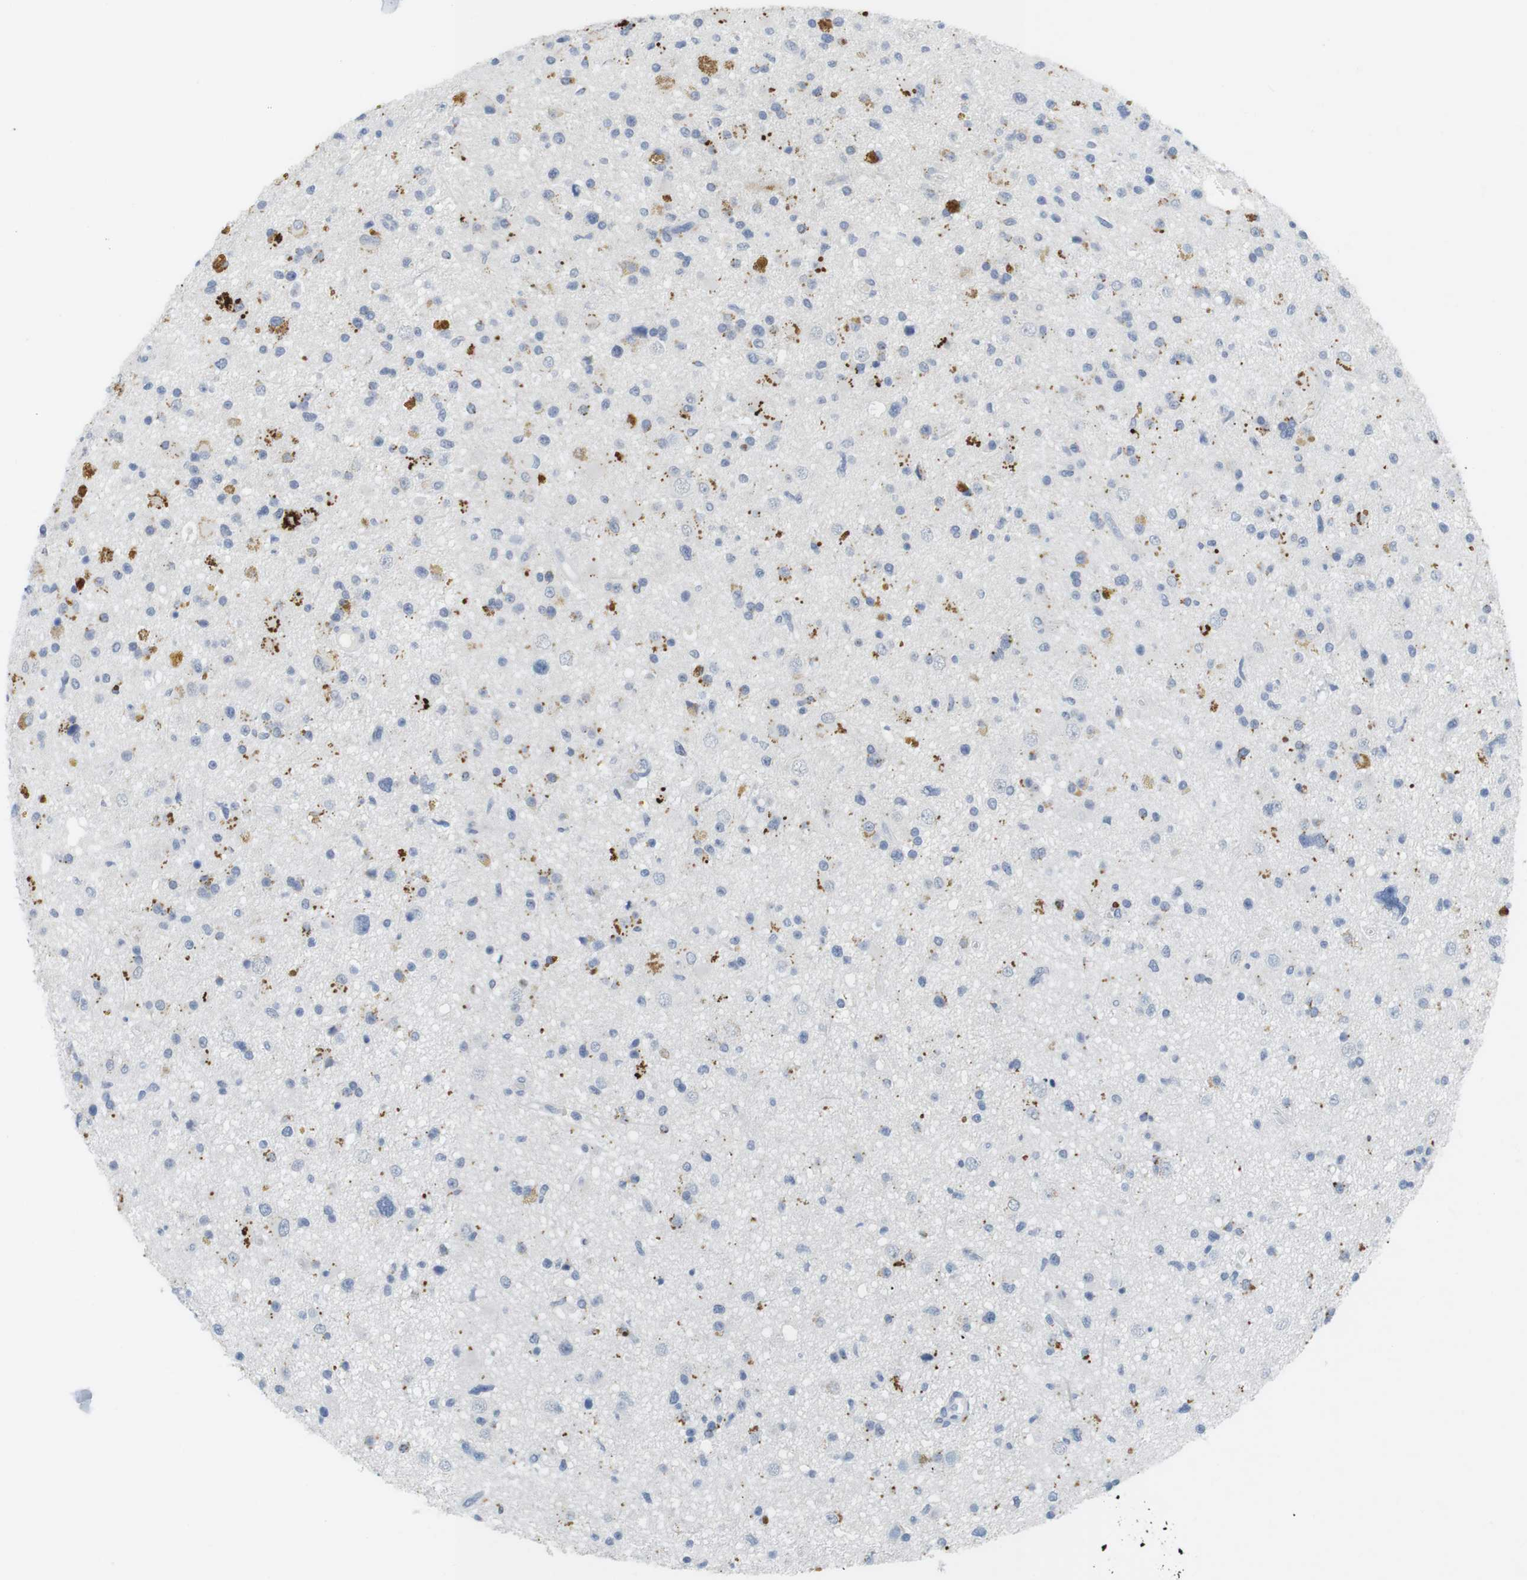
{"staining": {"intensity": "moderate", "quantity": "<25%", "location": "cytoplasmic/membranous"}, "tissue": "glioma", "cell_type": "Tumor cells", "image_type": "cancer", "snomed": [{"axis": "morphology", "description": "Glioma, malignant, High grade"}, {"axis": "topography", "description": "Brain"}], "caption": "The immunohistochemical stain highlights moderate cytoplasmic/membranous staining in tumor cells of malignant glioma (high-grade) tissue.", "gene": "YIPF1", "patient": {"sex": "male", "age": 33}}